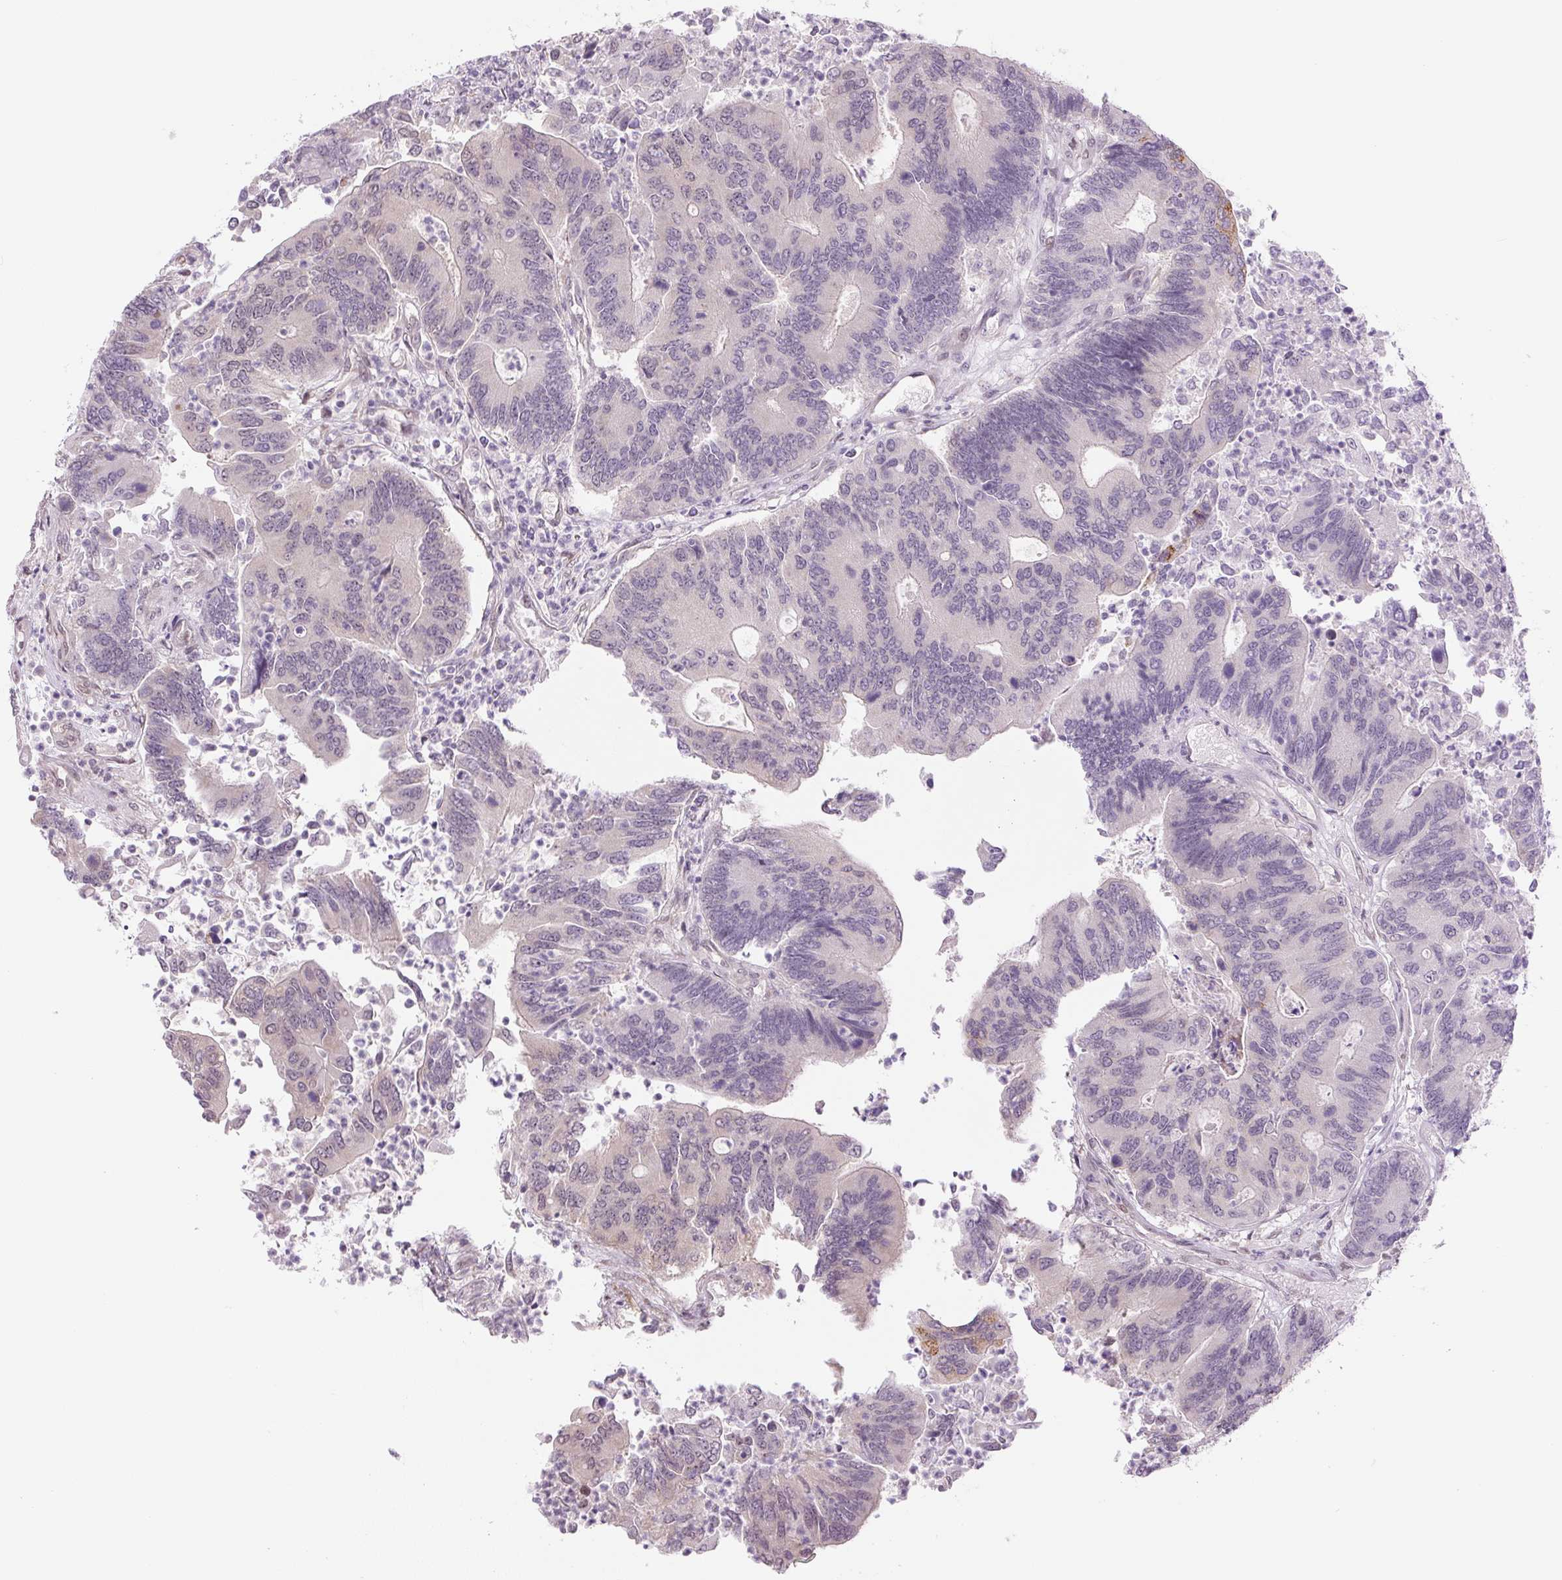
{"staining": {"intensity": "negative", "quantity": "none", "location": "none"}, "tissue": "colorectal cancer", "cell_type": "Tumor cells", "image_type": "cancer", "snomed": [{"axis": "morphology", "description": "Adenocarcinoma, NOS"}, {"axis": "topography", "description": "Colon"}], "caption": "Immunohistochemistry micrograph of colorectal cancer (adenocarcinoma) stained for a protein (brown), which demonstrates no positivity in tumor cells.", "gene": "TCFL5", "patient": {"sex": "female", "age": 67}}